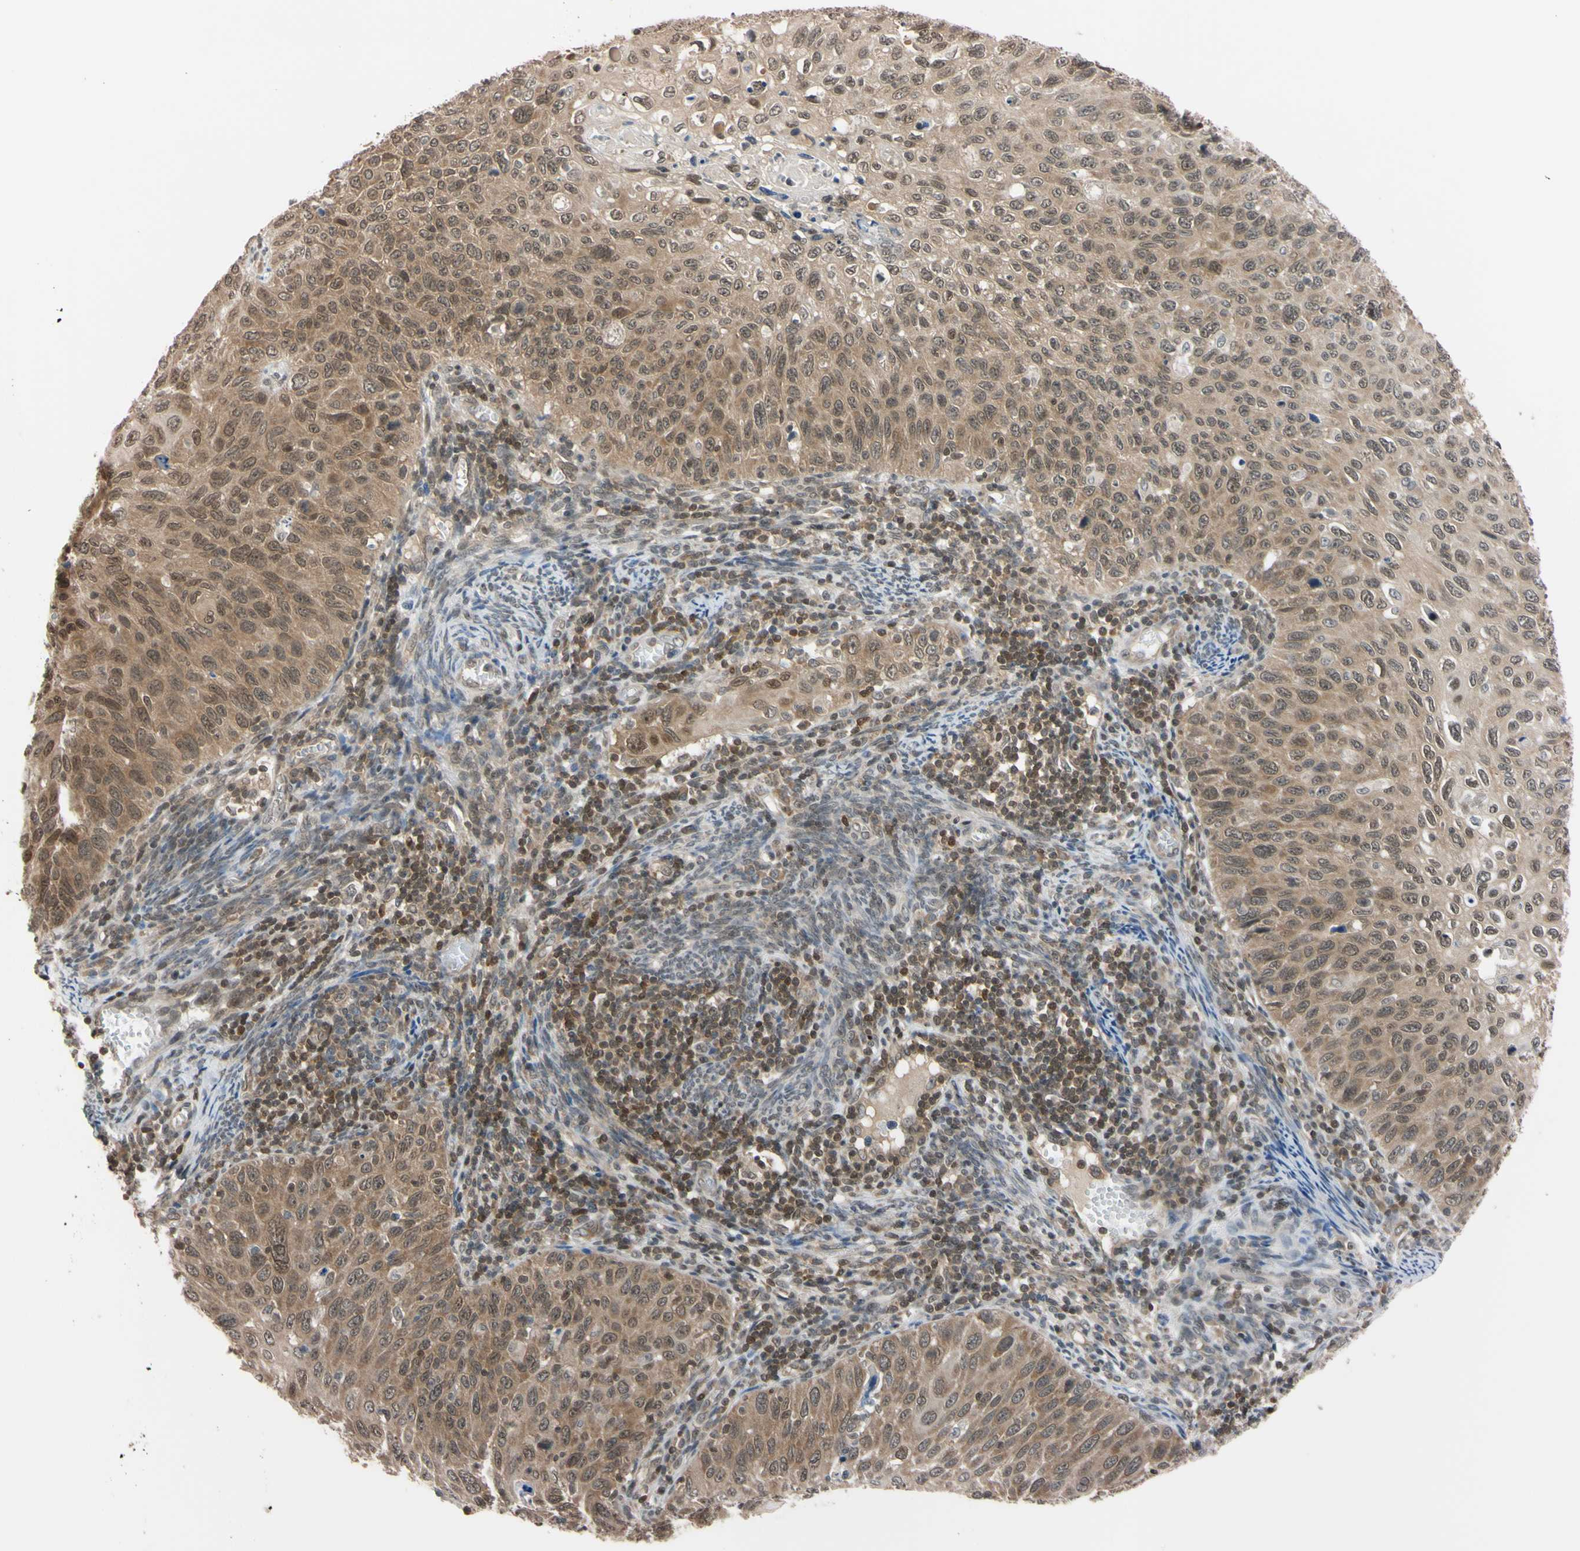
{"staining": {"intensity": "moderate", "quantity": ">75%", "location": "cytoplasmic/membranous,nuclear"}, "tissue": "cervical cancer", "cell_type": "Tumor cells", "image_type": "cancer", "snomed": [{"axis": "morphology", "description": "Squamous cell carcinoma, NOS"}, {"axis": "topography", "description": "Cervix"}], "caption": "Protein staining of squamous cell carcinoma (cervical) tissue displays moderate cytoplasmic/membranous and nuclear positivity in about >75% of tumor cells. (brown staining indicates protein expression, while blue staining denotes nuclei).", "gene": "UBE2I", "patient": {"sex": "female", "age": 70}}